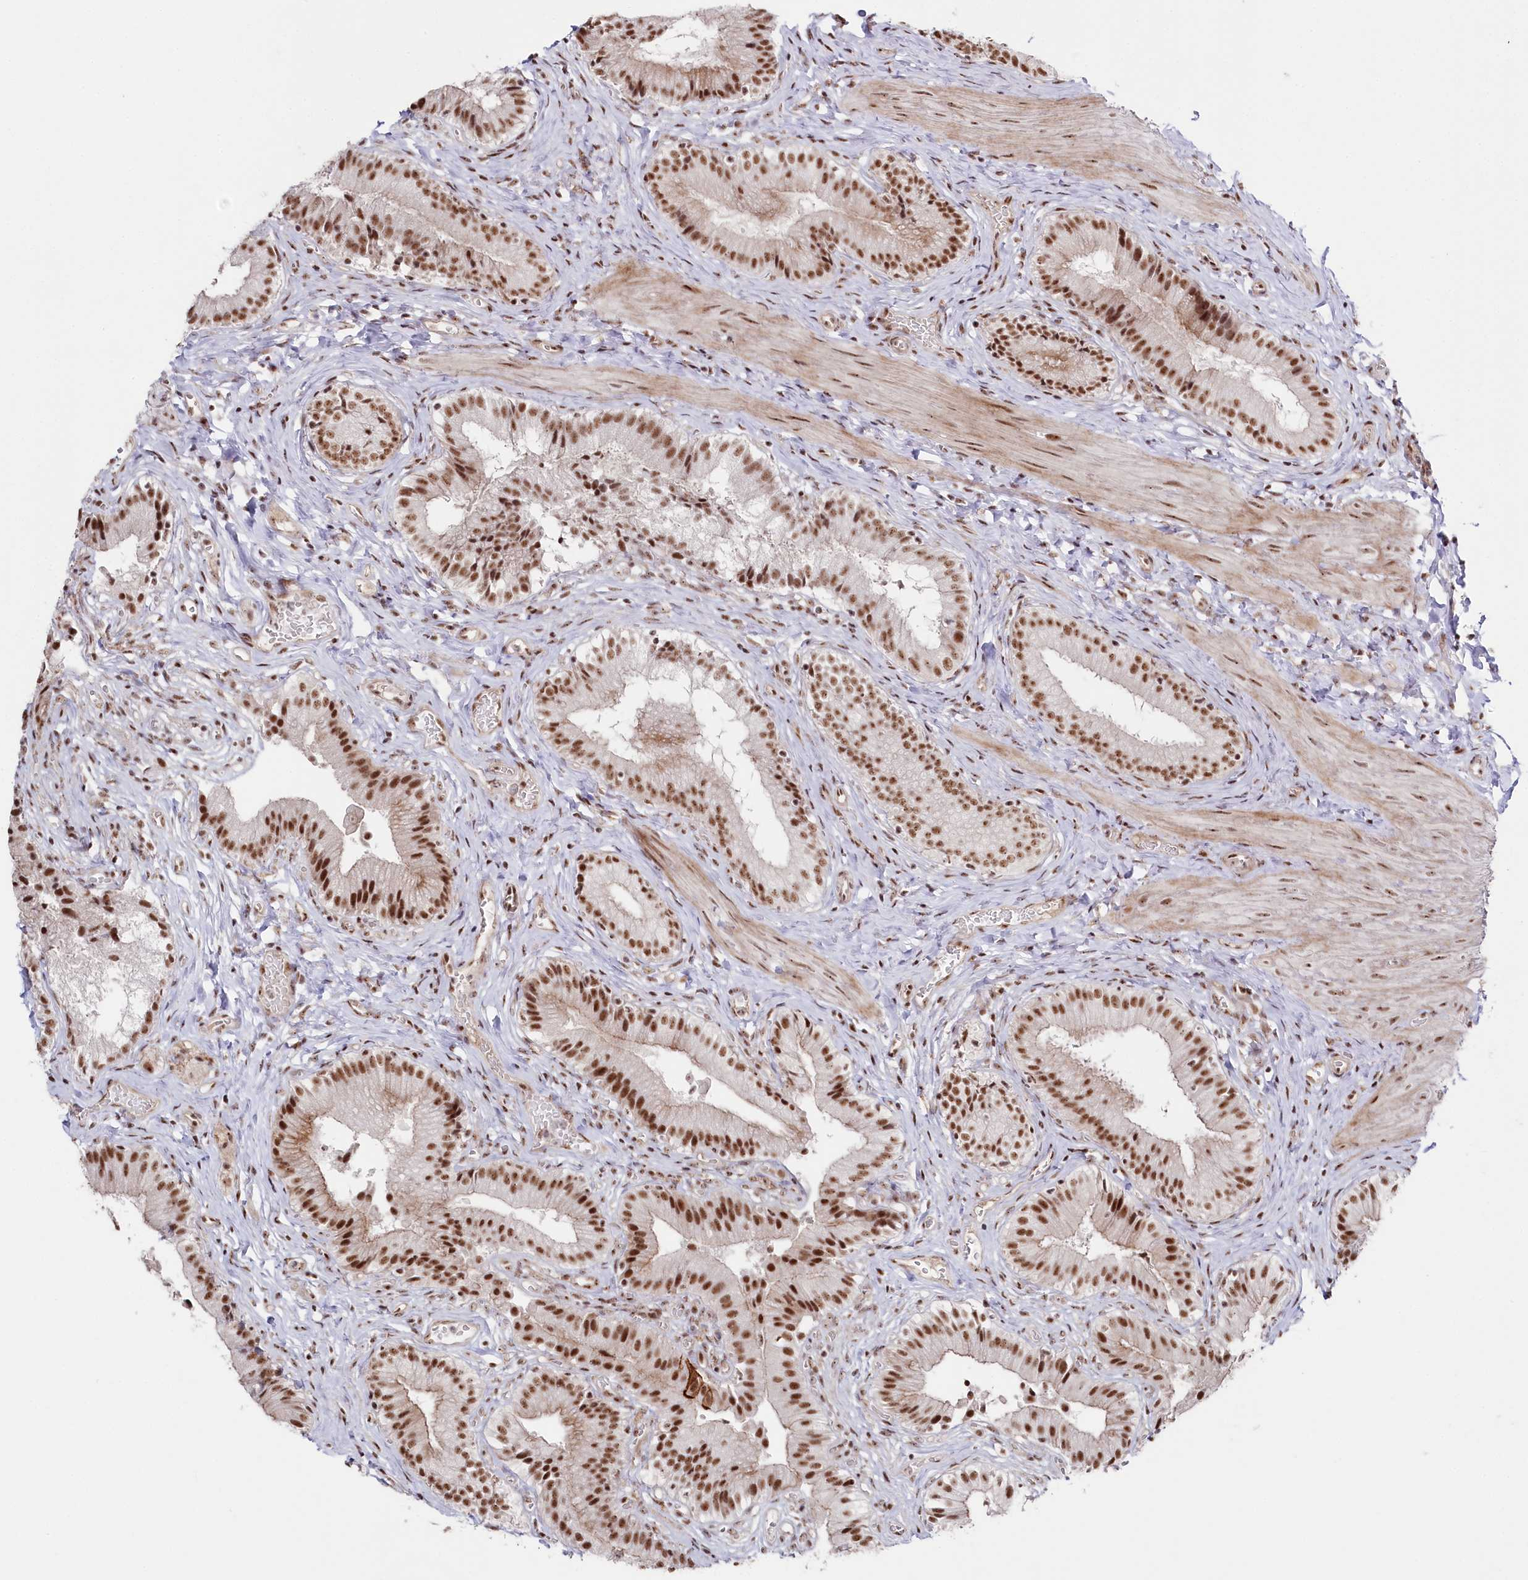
{"staining": {"intensity": "strong", "quantity": ">75%", "location": "nuclear"}, "tissue": "gallbladder", "cell_type": "Glandular cells", "image_type": "normal", "snomed": [{"axis": "morphology", "description": "Normal tissue, NOS"}, {"axis": "topography", "description": "Gallbladder"}], "caption": "Glandular cells show high levels of strong nuclear positivity in about >75% of cells in normal gallbladder.", "gene": "POLR2H", "patient": {"sex": "female", "age": 47}}